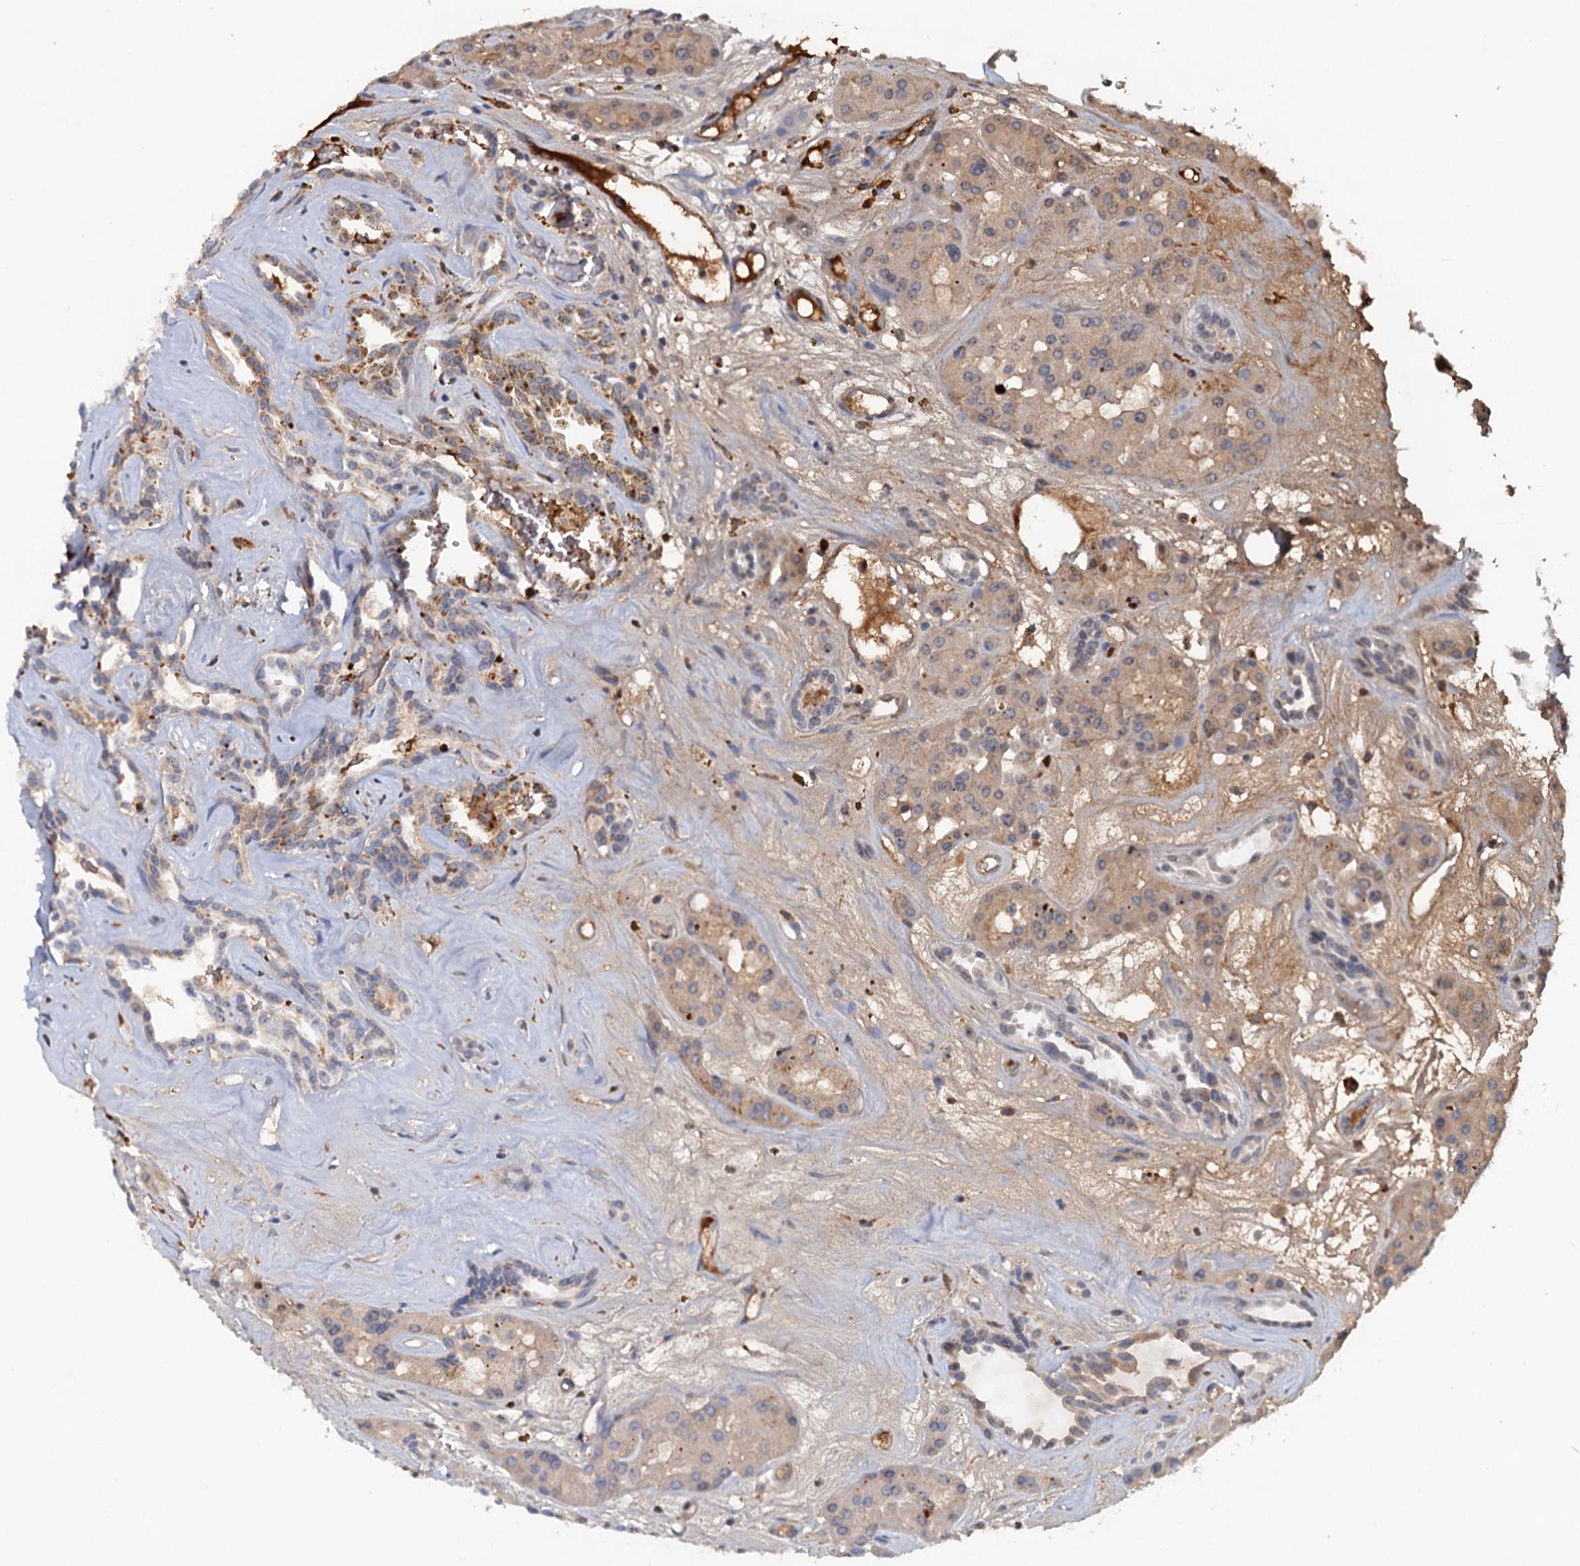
{"staining": {"intensity": "moderate", "quantity": "<25%", "location": "cytoplasmic/membranous"}, "tissue": "renal cancer", "cell_type": "Tumor cells", "image_type": "cancer", "snomed": [{"axis": "morphology", "description": "Carcinoma, NOS"}, {"axis": "topography", "description": "Kidney"}], "caption": "High-power microscopy captured an immunohistochemistry (IHC) histopathology image of carcinoma (renal), revealing moderate cytoplasmic/membranous expression in approximately <25% of tumor cells. Using DAB (3,3'-diaminobenzidine) (brown) and hematoxylin (blue) stains, captured at high magnification using brightfield microscopy.", "gene": "CHRD", "patient": {"sex": "female", "age": 75}}